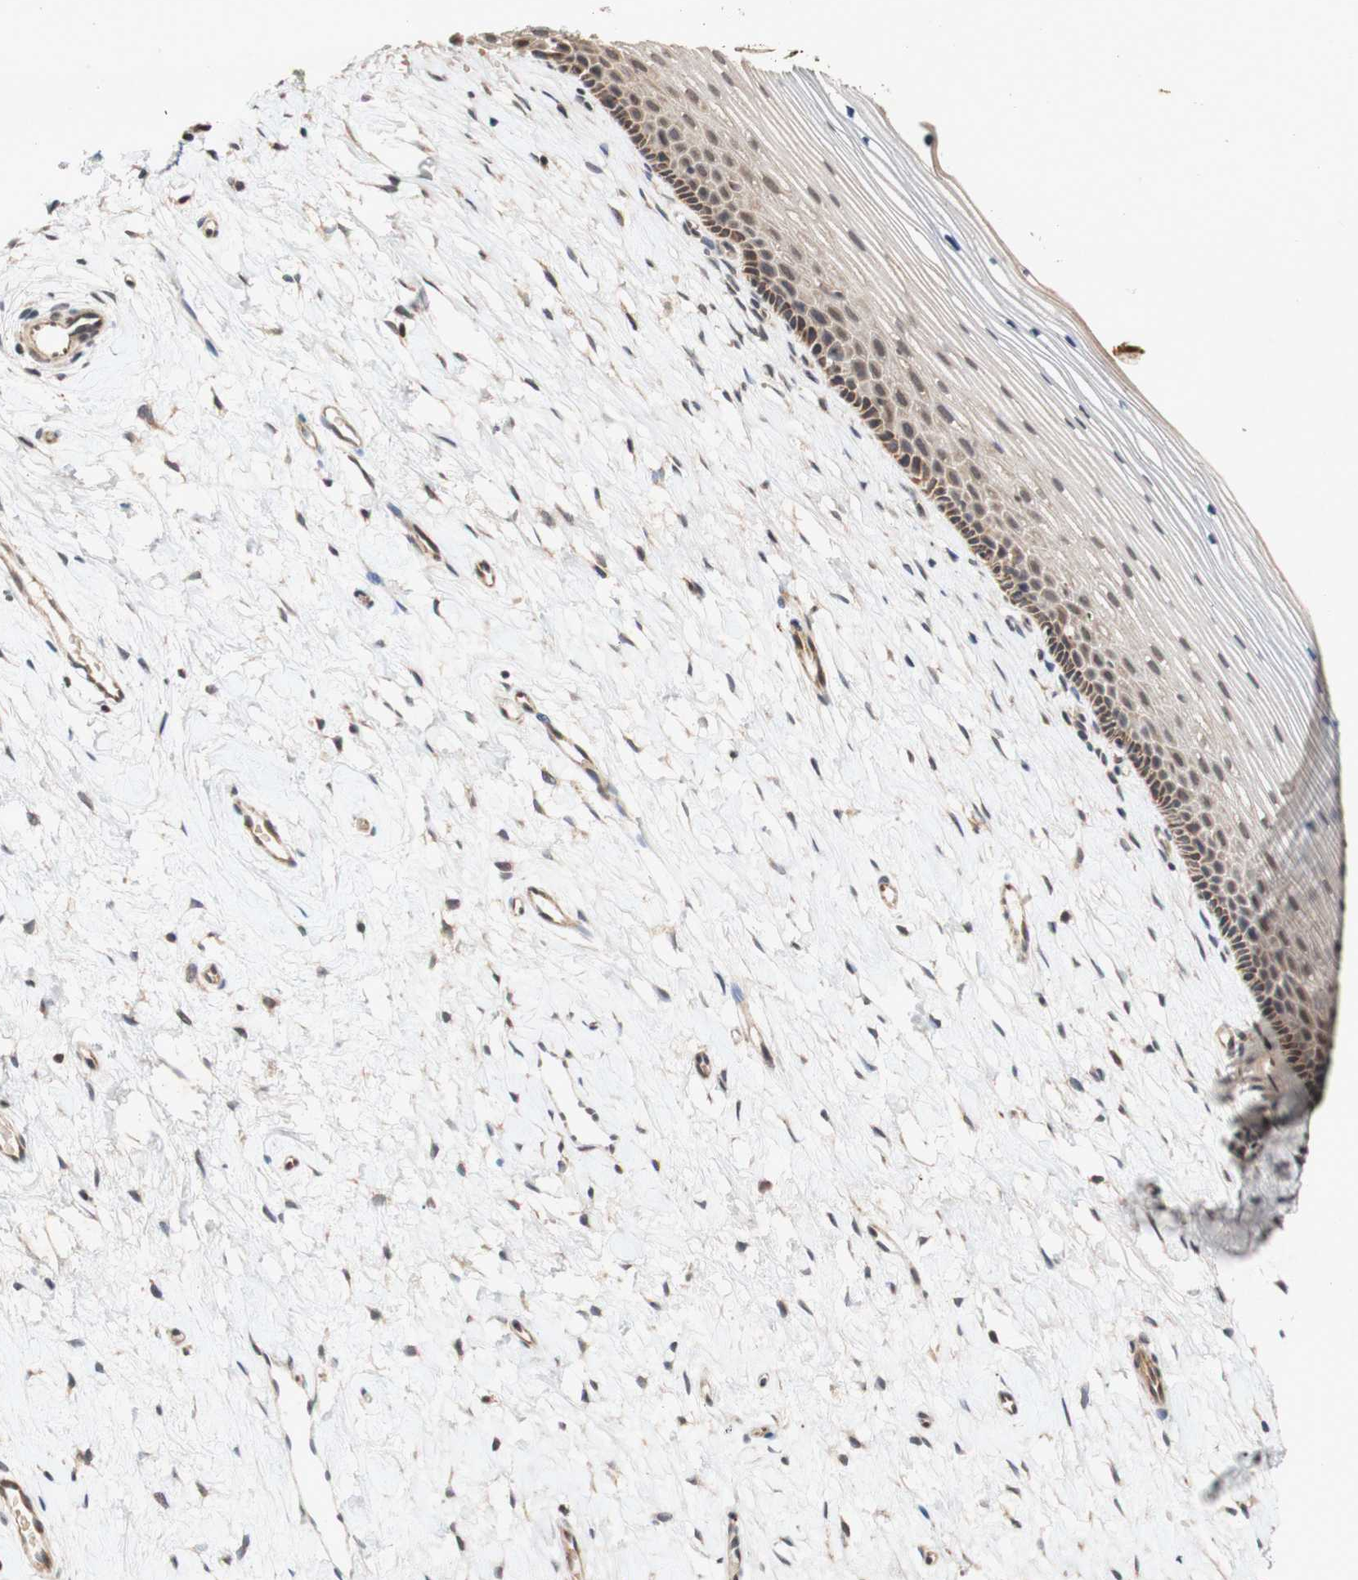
{"staining": {"intensity": "moderate", "quantity": ">75%", "location": "cytoplasmic/membranous,nuclear"}, "tissue": "cervix", "cell_type": "Glandular cells", "image_type": "normal", "snomed": [{"axis": "morphology", "description": "Normal tissue, NOS"}, {"axis": "topography", "description": "Cervix"}], "caption": "Cervix stained with immunohistochemistry exhibits moderate cytoplasmic/membranous,nuclear positivity in approximately >75% of glandular cells. (IHC, brightfield microscopy, high magnification).", "gene": "PIN1", "patient": {"sex": "female", "age": 39}}